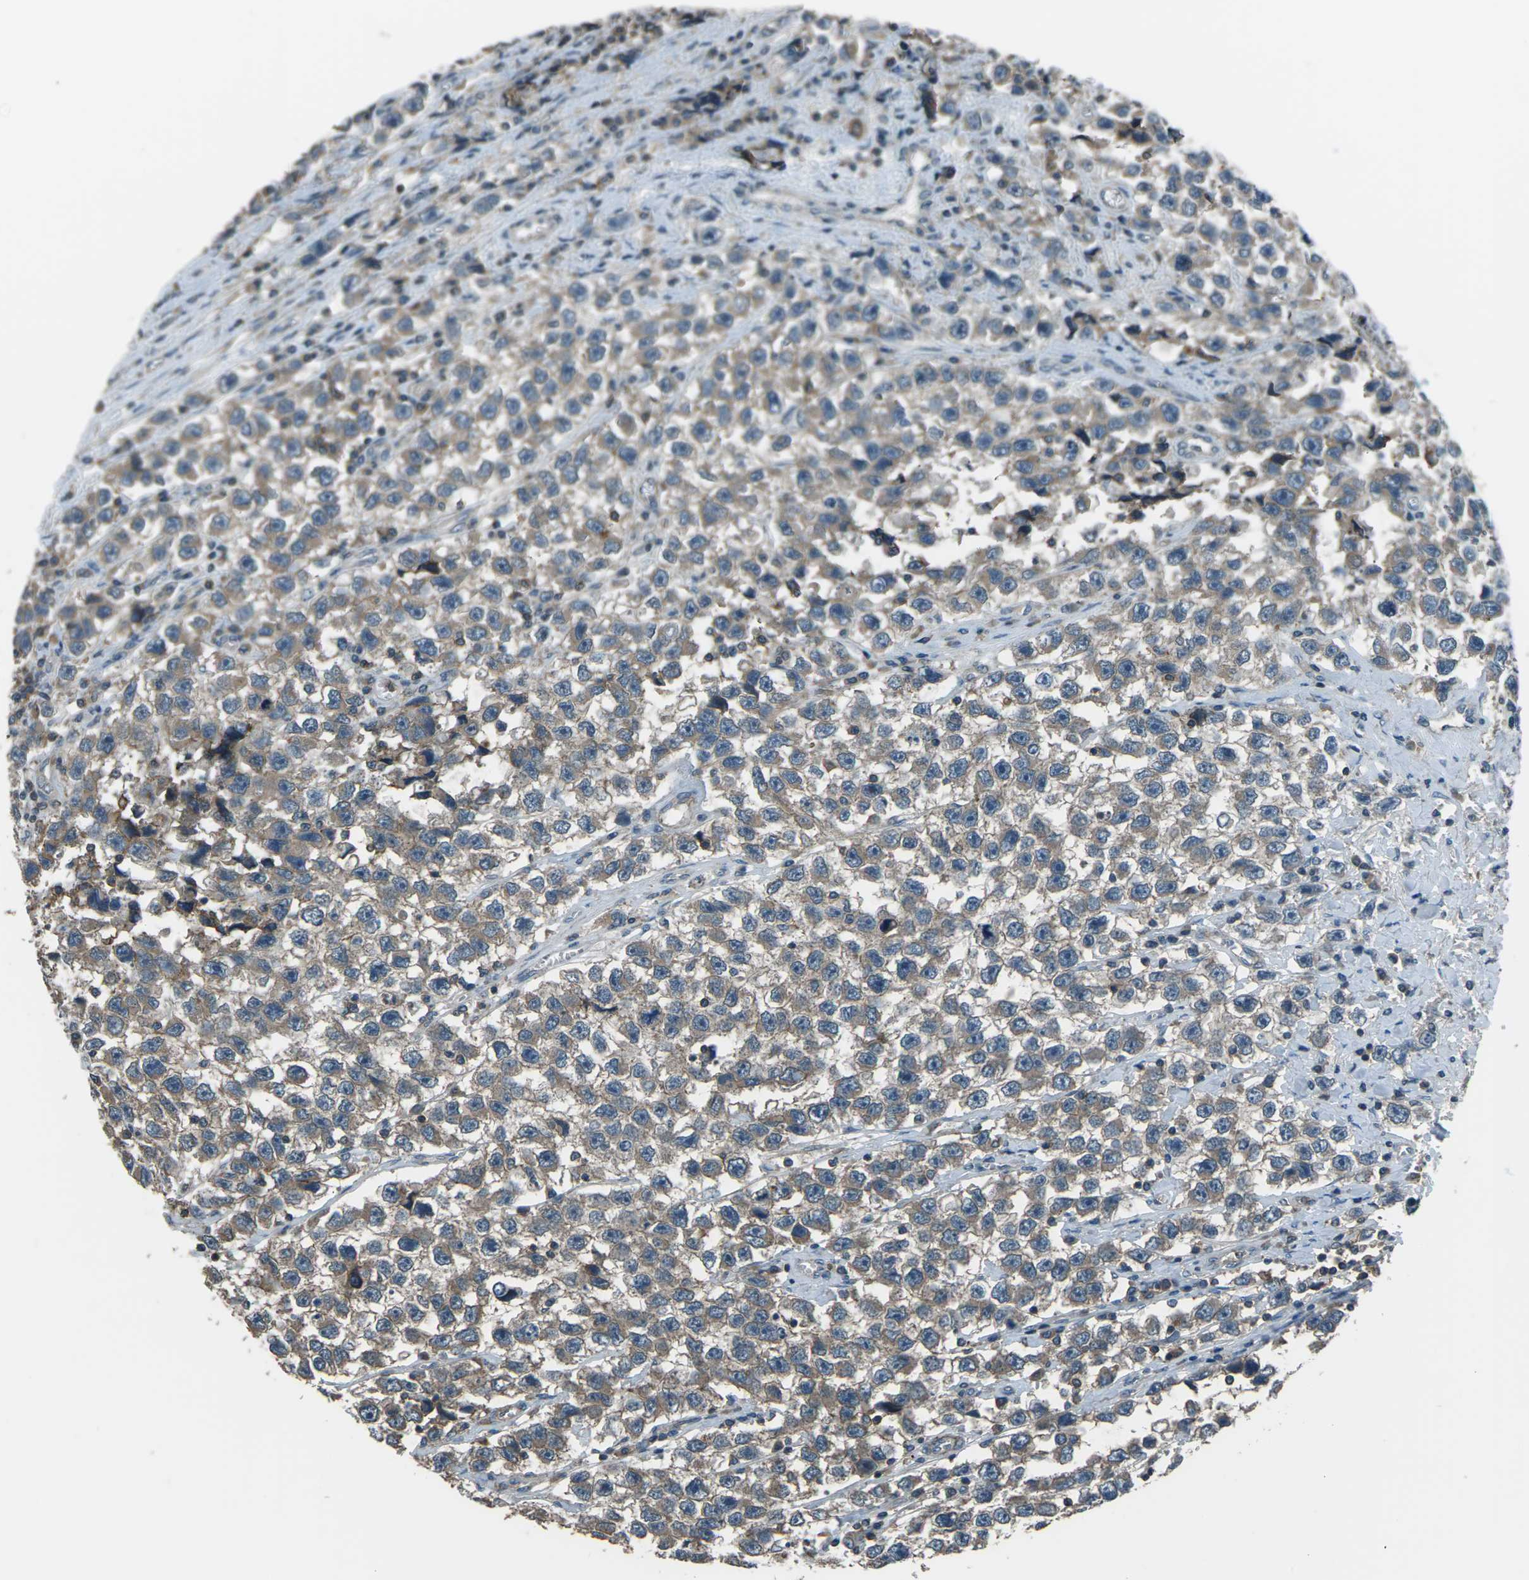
{"staining": {"intensity": "weak", "quantity": ">75%", "location": "cytoplasmic/membranous"}, "tissue": "testis cancer", "cell_type": "Tumor cells", "image_type": "cancer", "snomed": [{"axis": "morphology", "description": "Seminoma, NOS"}, {"axis": "topography", "description": "Testis"}], "caption": "Protein staining of seminoma (testis) tissue shows weak cytoplasmic/membranous staining in about >75% of tumor cells.", "gene": "CMTM4", "patient": {"sex": "male", "age": 33}}